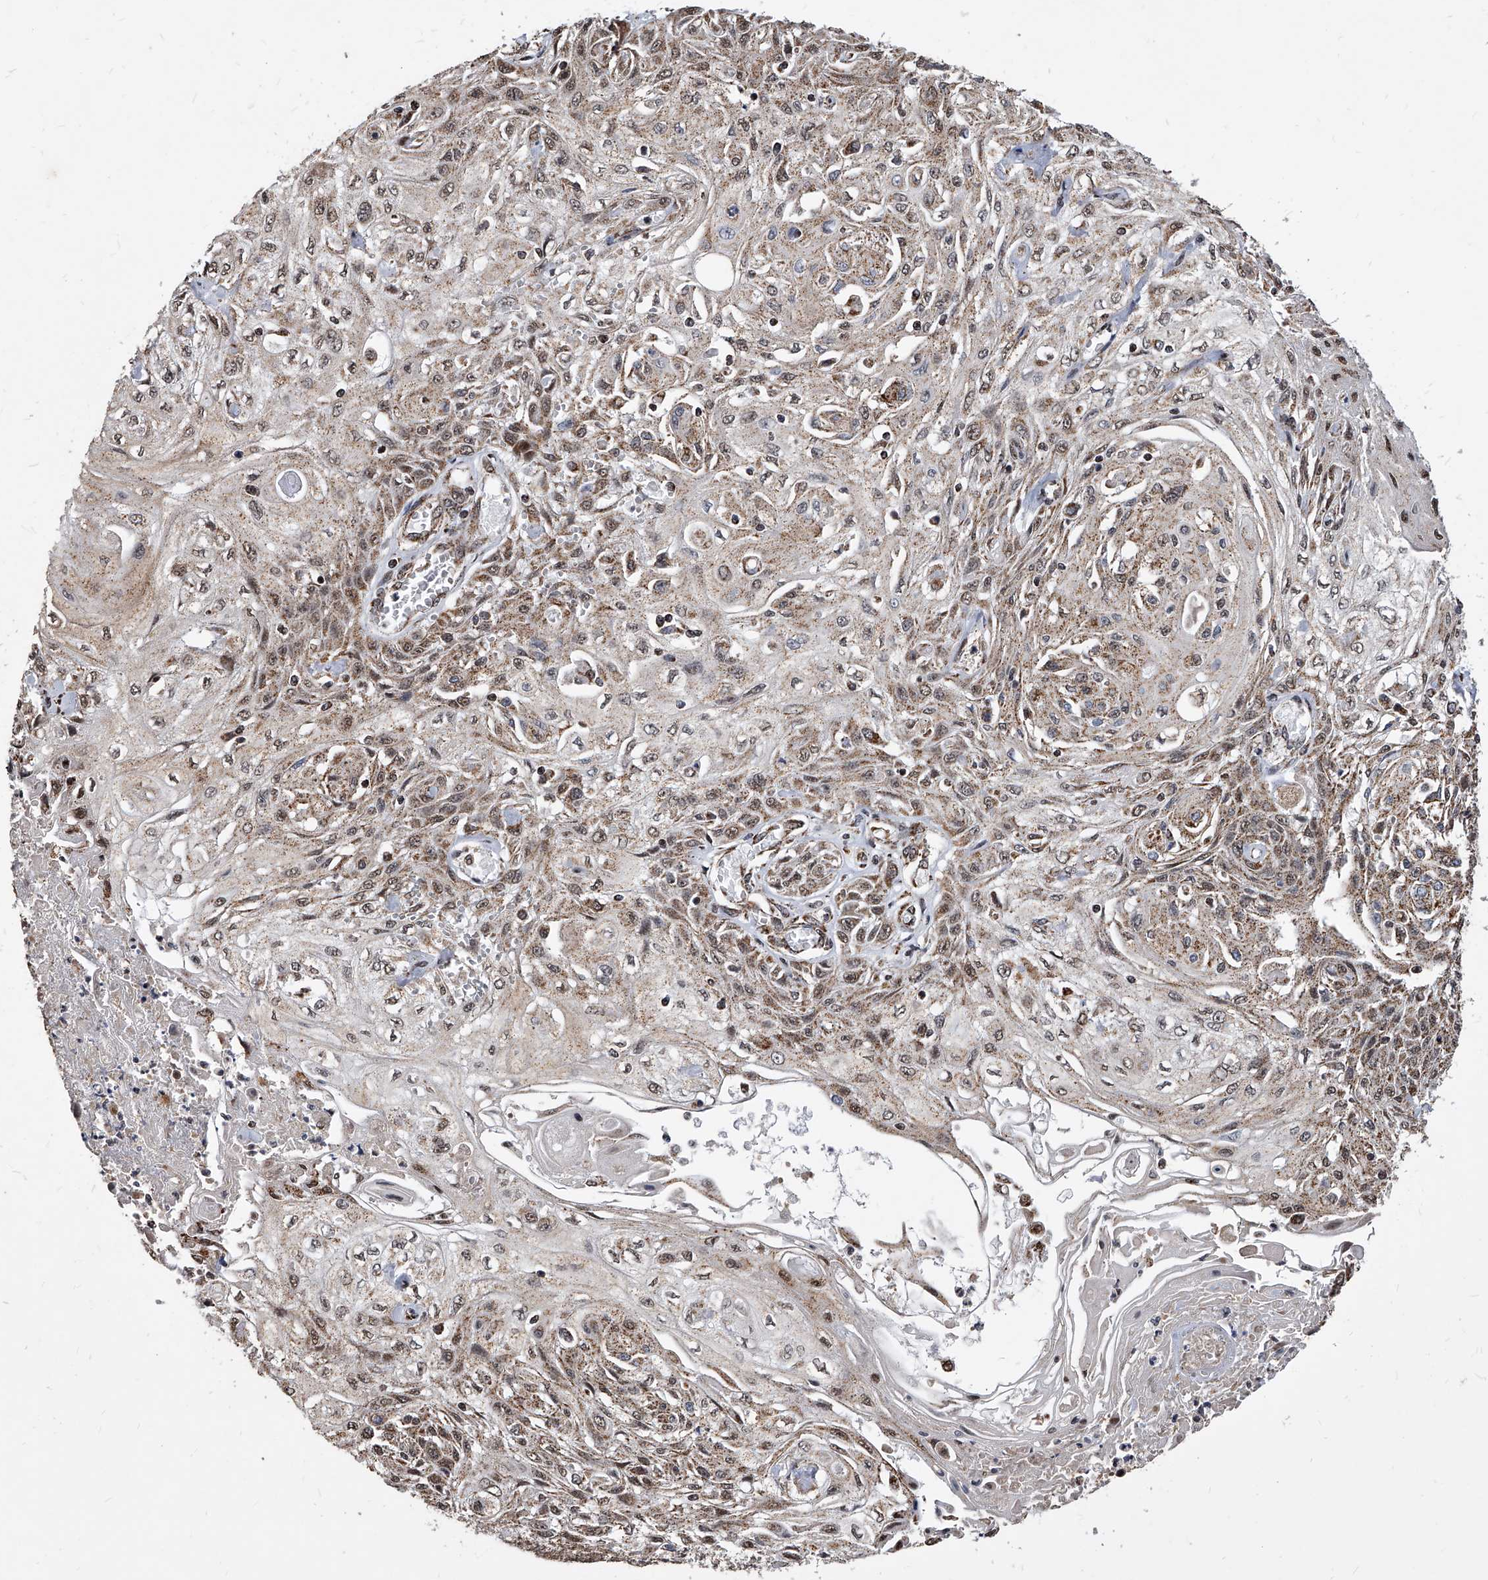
{"staining": {"intensity": "weak", "quantity": "25%-75%", "location": "cytoplasmic/membranous,nuclear"}, "tissue": "skin cancer", "cell_type": "Tumor cells", "image_type": "cancer", "snomed": [{"axis": "morphology", "description": "Squamous cell carcinoma, NOS"}, {"axis": "morphology", "description": "Squamous cell carcinoma, metastatic, NOS"}, {"axis": "topography", "description": "Skin"}, {"axis": "topography", "description": "Lymph node"}], "caption": "IHC photomicrograph of neoplastic tissue: skin cancer stained using immunohistochemistry (IHC) exhibits low levels of weak protein expression localized specifically in the cytoplasmic/membranous and nuclear of tumor cells, appearing as a cytoplasmic/membranous and nuclear brown color.", "gene": "DUSP22", "patient": {"sex": "male", "age": 75}}